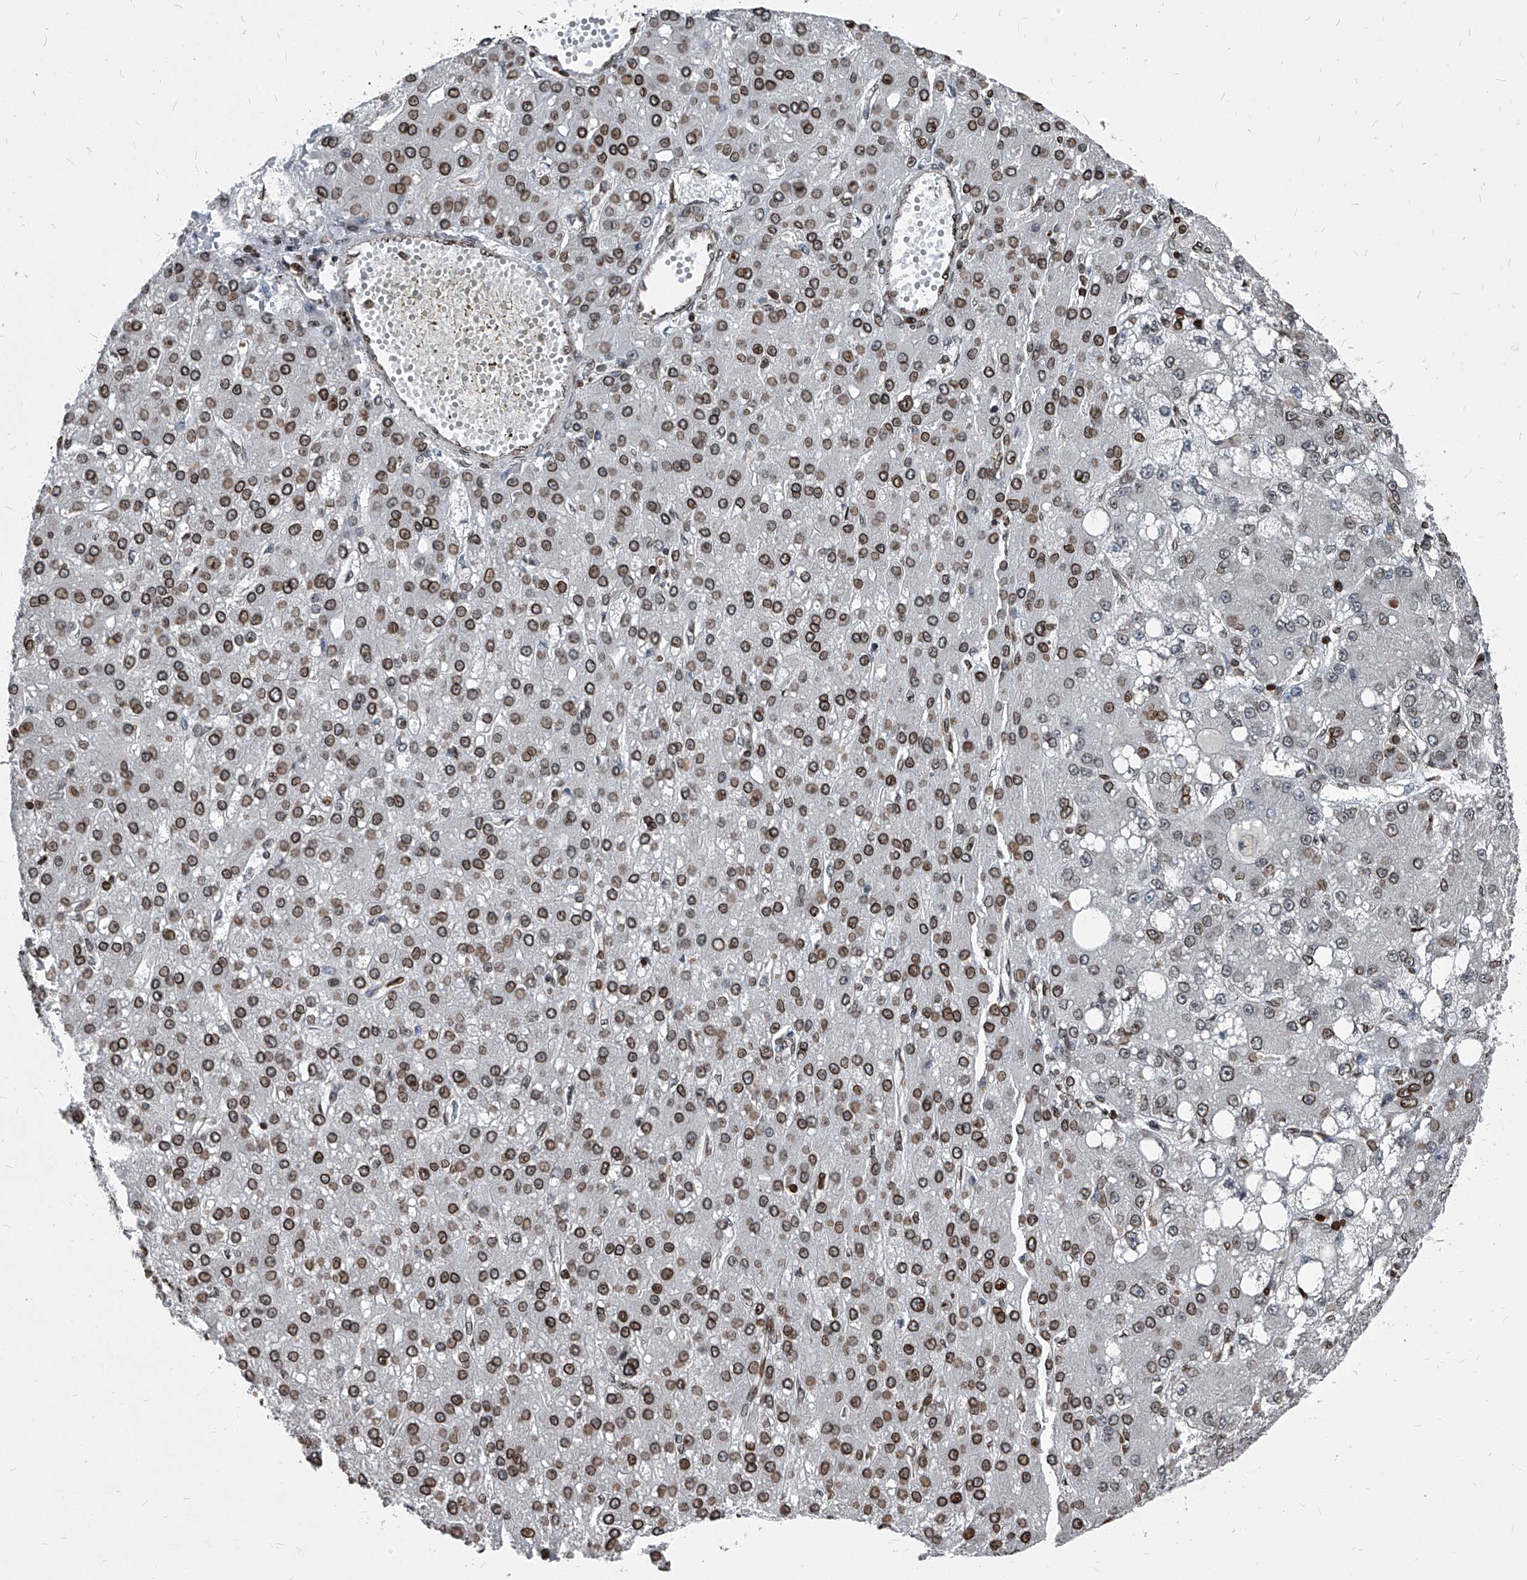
{"staining": {"intensity": "moderate", "quantity": ">75%", "location": "cytoplasmic/membranous,nuclear"}, "tissue": "liver cancer", "cell_type": "Tumor cells", "image_type": "cancer", "snomed": [{"axis": "morphology", "description": "Carcinoma, Hepatocellular, NOS"}, {"axis": "topography", "description": "Liver"}], "caption": "Protein staining reveals moderate cytoplasmic/membranous and nuclear positivity in about >75% of tumor cells in liver hepatocellular carcinoma. (brown staining indicates protein expression, while blue staining denotes nuclei).", "gene": "PHF20", "patient": {"sex": "male", "age": 67}}